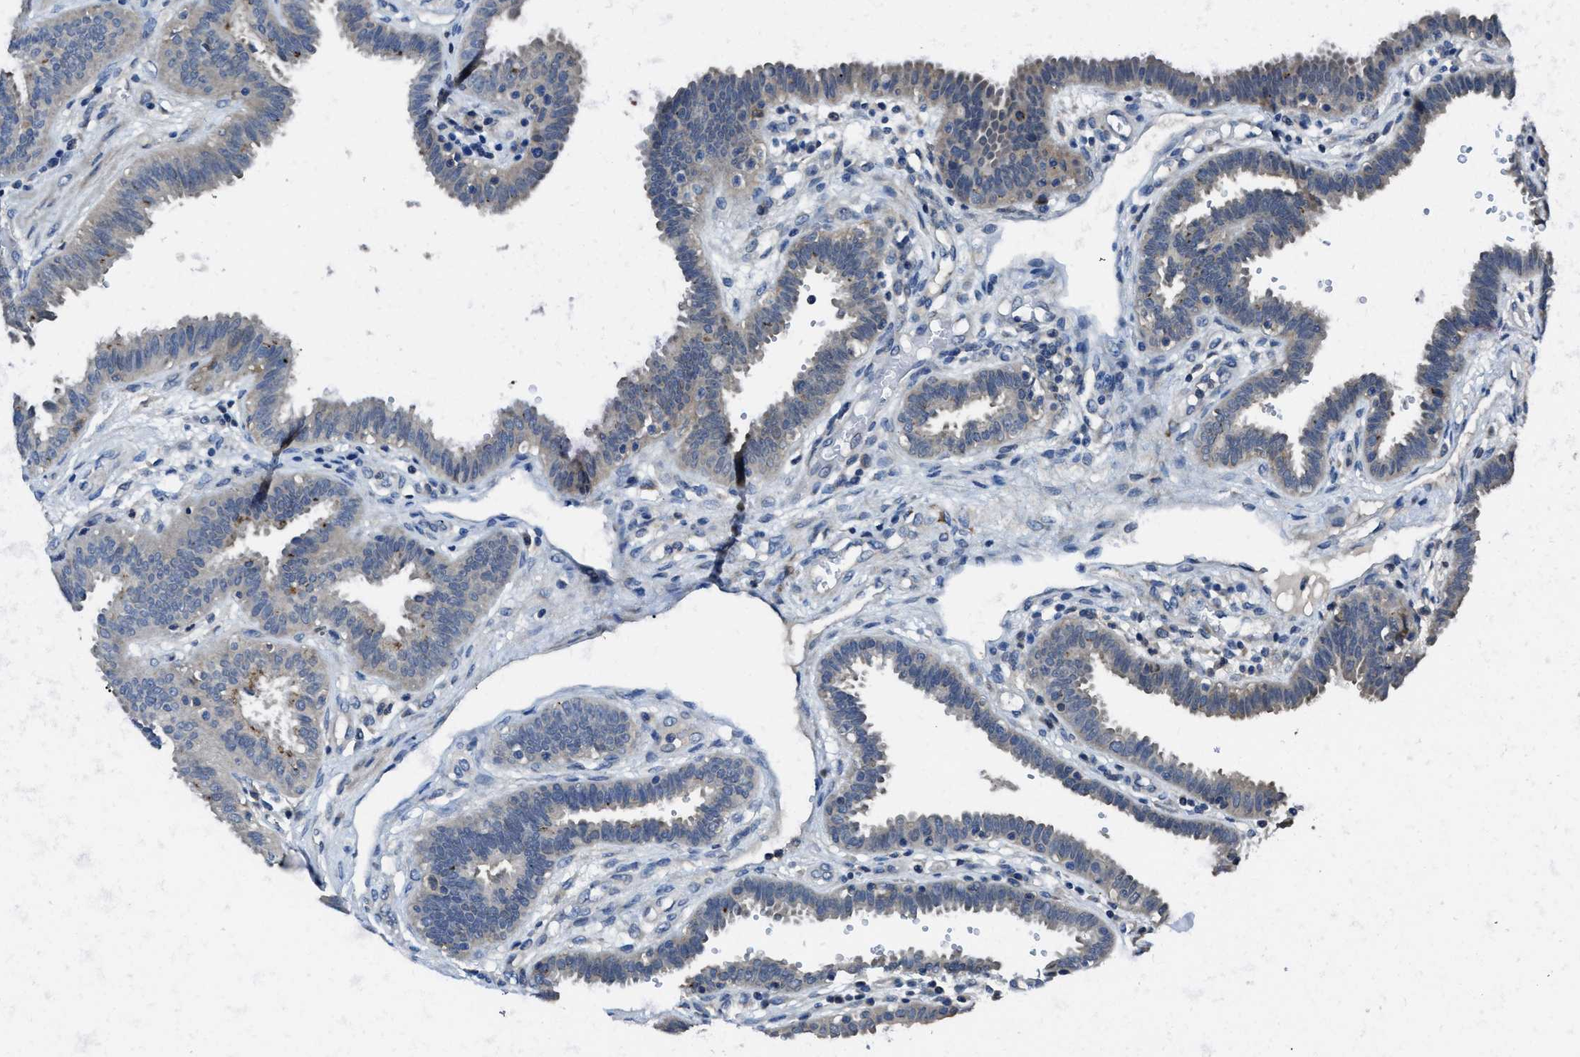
{"staining": {"intensity": "weak", "quantity": "<25%", "location": "cytoplasmic/membranous"}, "tissue": "fallopian tube", "cell_type": "Glandular cells", "image_type": "normal", "snomed": [{"axis": "morphology", "description": "Normal tissue, NOS"}, {"axis": "topography", "description": "Fallopian tube"}], "caption": "Immunohistochemistry (IHC) image of normal fallopian tube: fallopian tube stained with DAB (3,3'-diaminobenzidine) displays no significant protein expression in glandular cells.", "gene": "MAP3K20", "patient": {"sex": "female", "age": 32}}